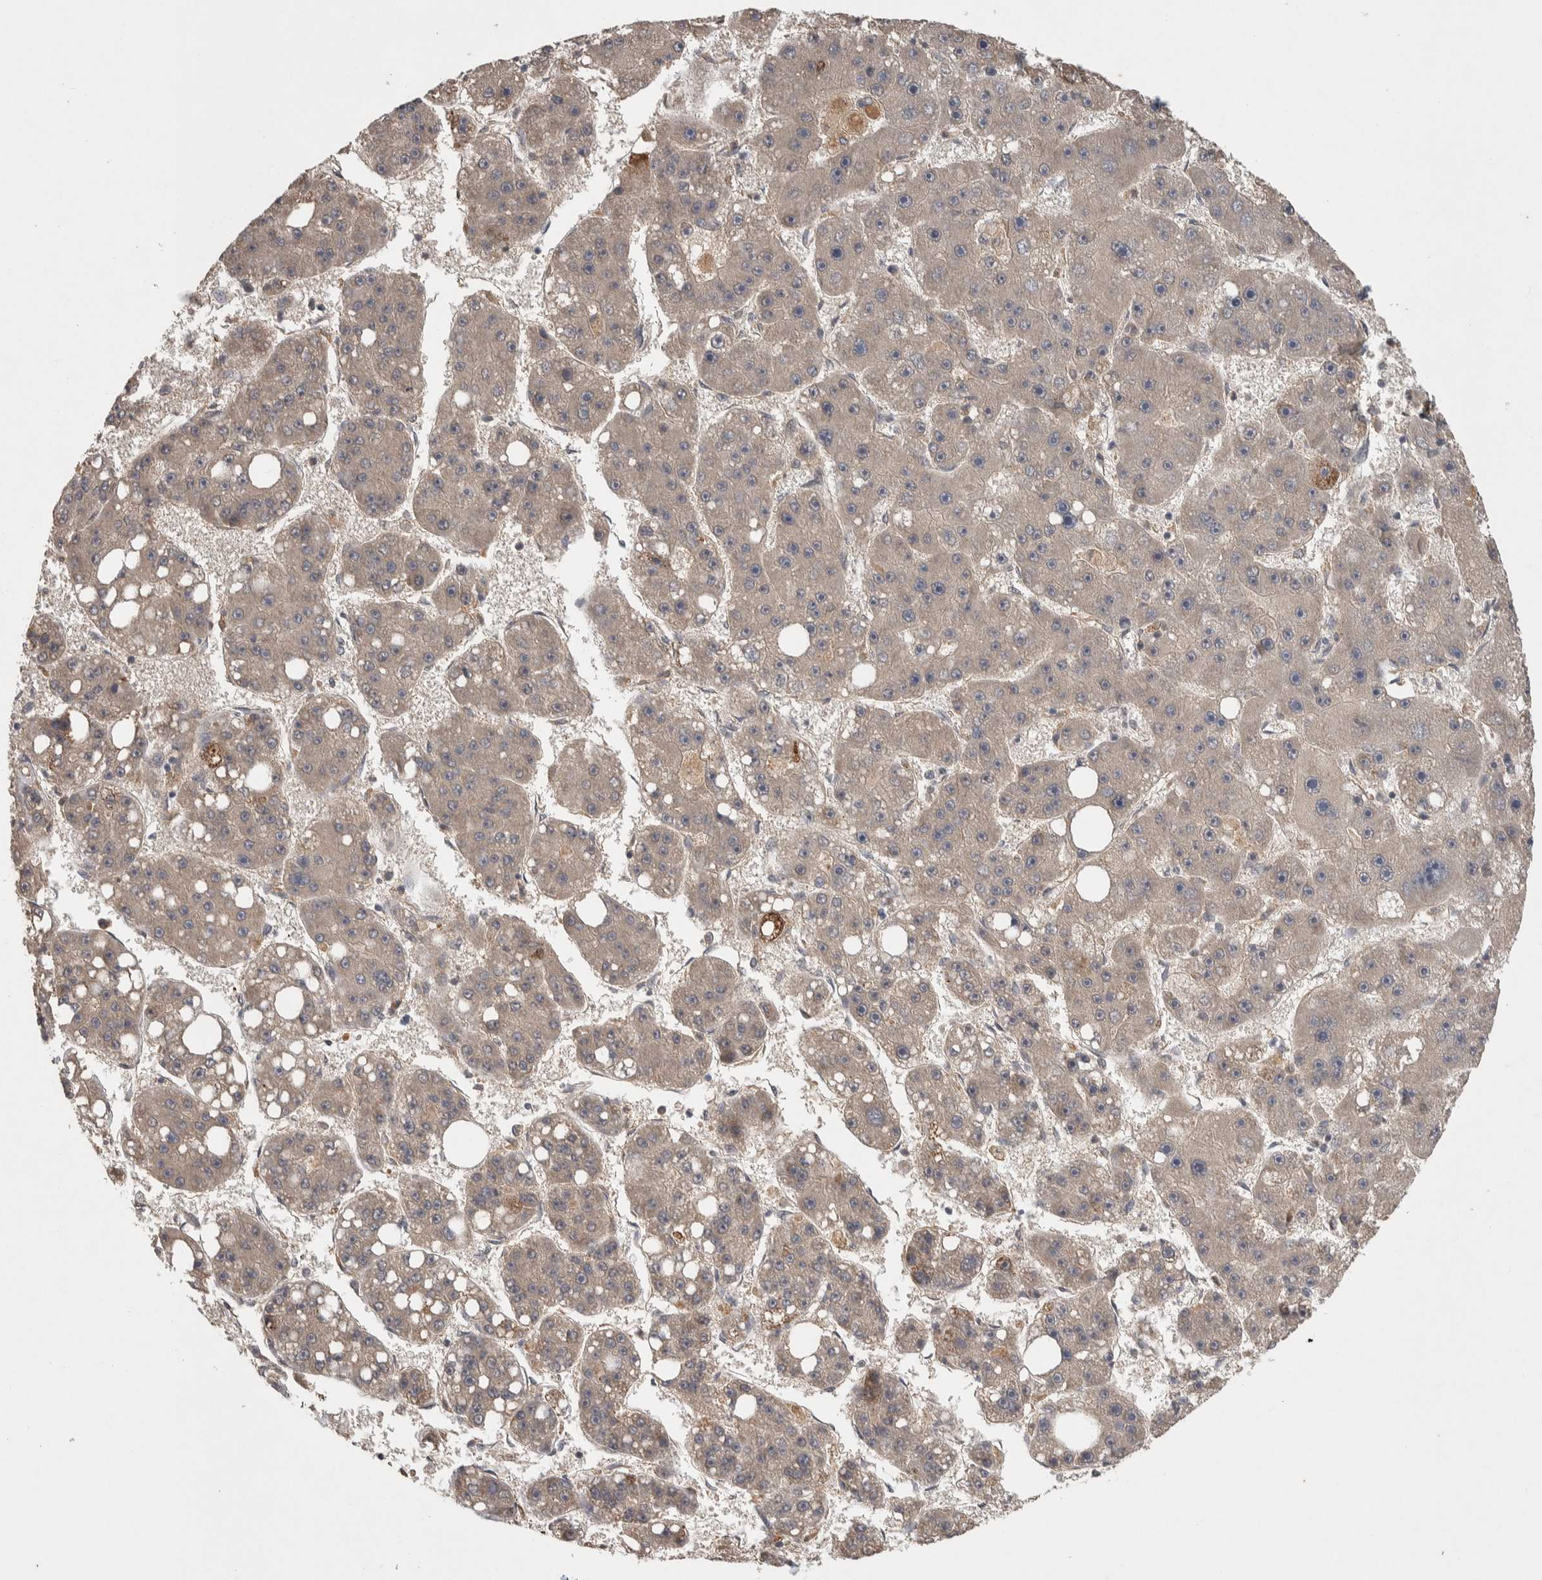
{"staining": {"intensity": "weak", "quantity": "25%-75%", "location": "cytoplasmic/membranous"}, "tissue": "liver cancer", "cell_type": "Tumor cells", "image_type": "cancer", "snomed": [{"axis": "morphology", "description": "Carcinoma, Hepatocellular, NOS"}, {"axis": "topography", "description": "Liver"}], "caption": "Tumor cells reveal low levels of weak cytoplasmic/membranous expression in about 25%-75% of cells in human liver cancer (hepatocellular carcinoma).", "gene": "CHRM3", "patient": {"sex": "female", "age": 61}}